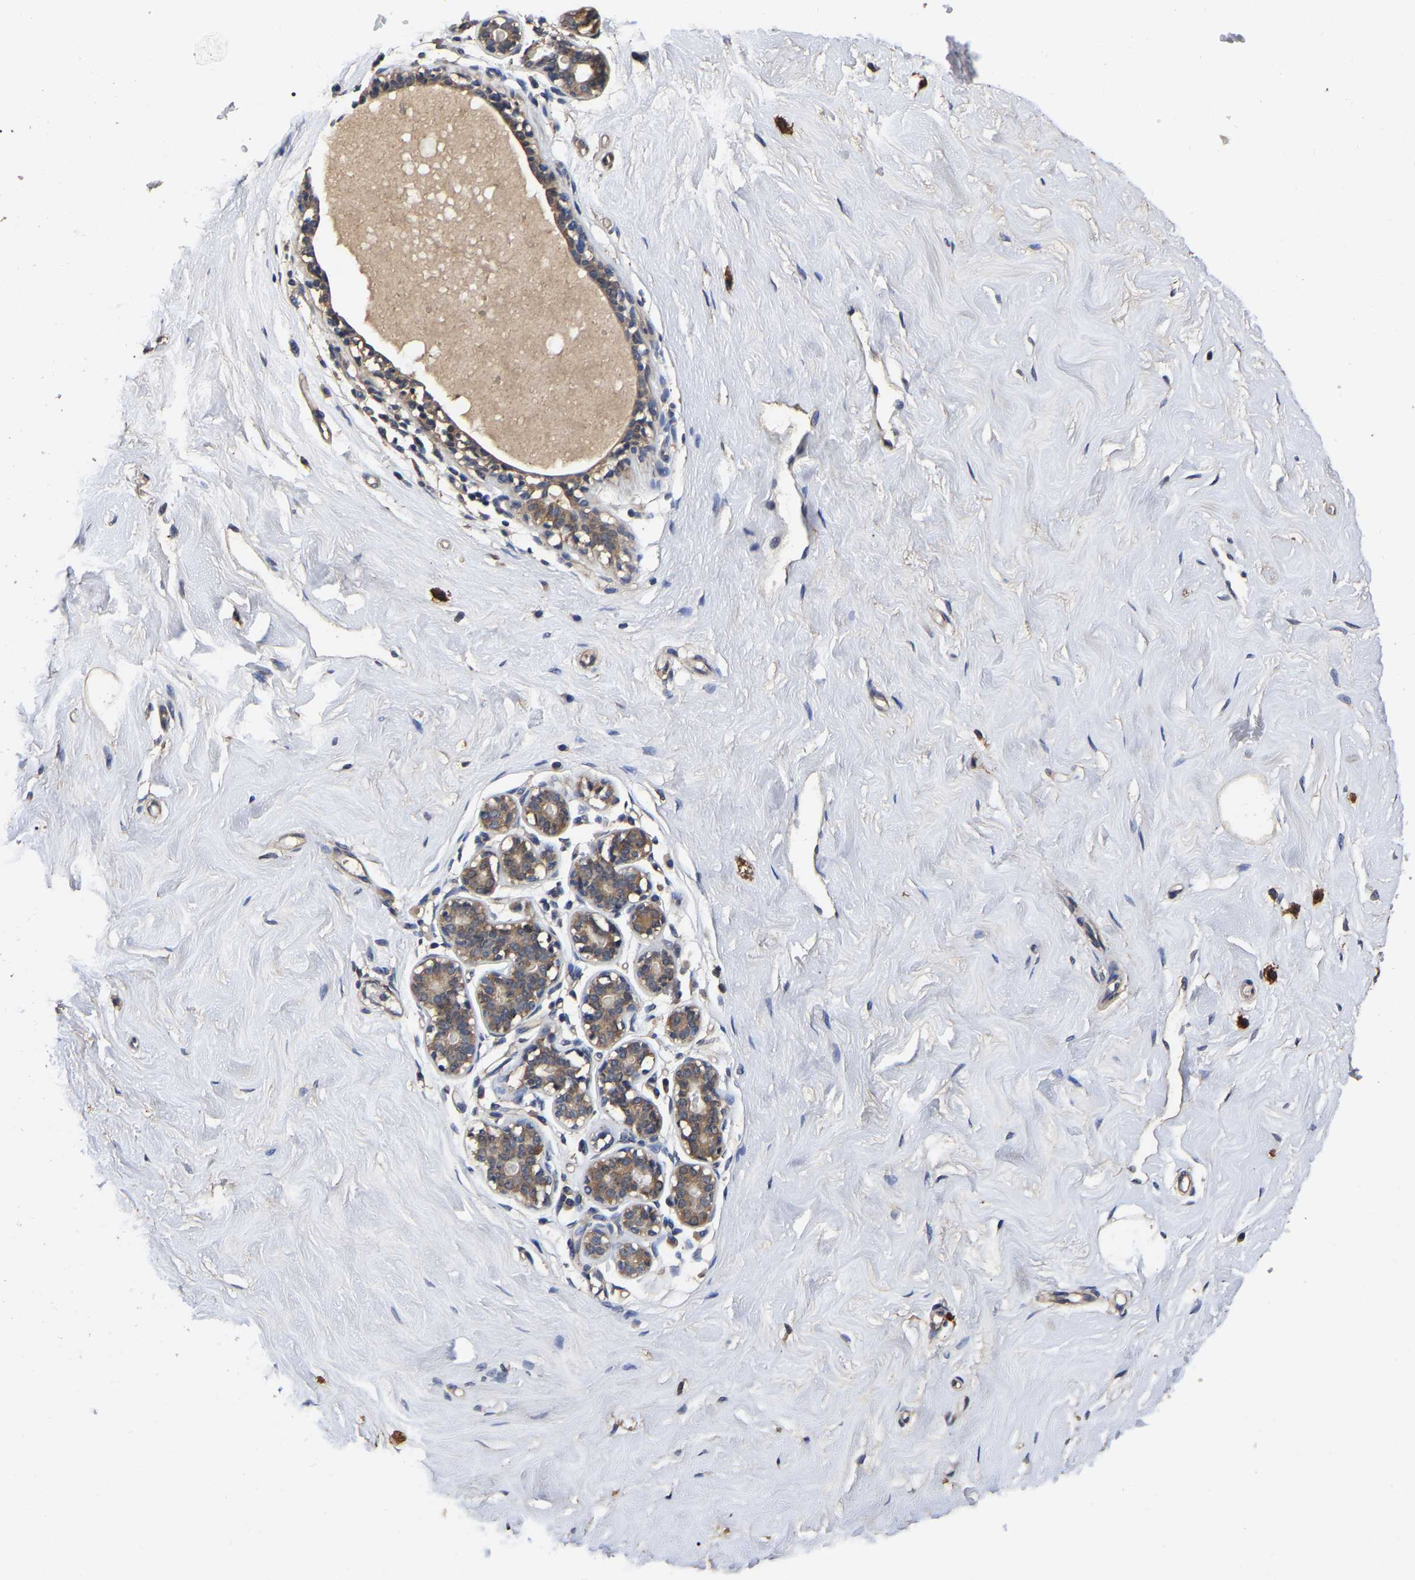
{"staining": {"intensity": "moderate", "quantity": ">75%", "location": "cytoplasmic/membranous"}, "tissue": "breast", "cell_type": "Adipocytes", "image_type": "normal", "snomed": [{"axis": "morphology", "description": "Normal tissue, NOS"}, {"axis": "topography", "description": "Breast"}], "caption": "This histopathology image shows IHC staining of normal breast, with medium moderate cytoplasmic/membranous staining in approximately >75% of adipocytes.", "gene": "STK32C", "patient": {"sex": "female", "age": 23}}